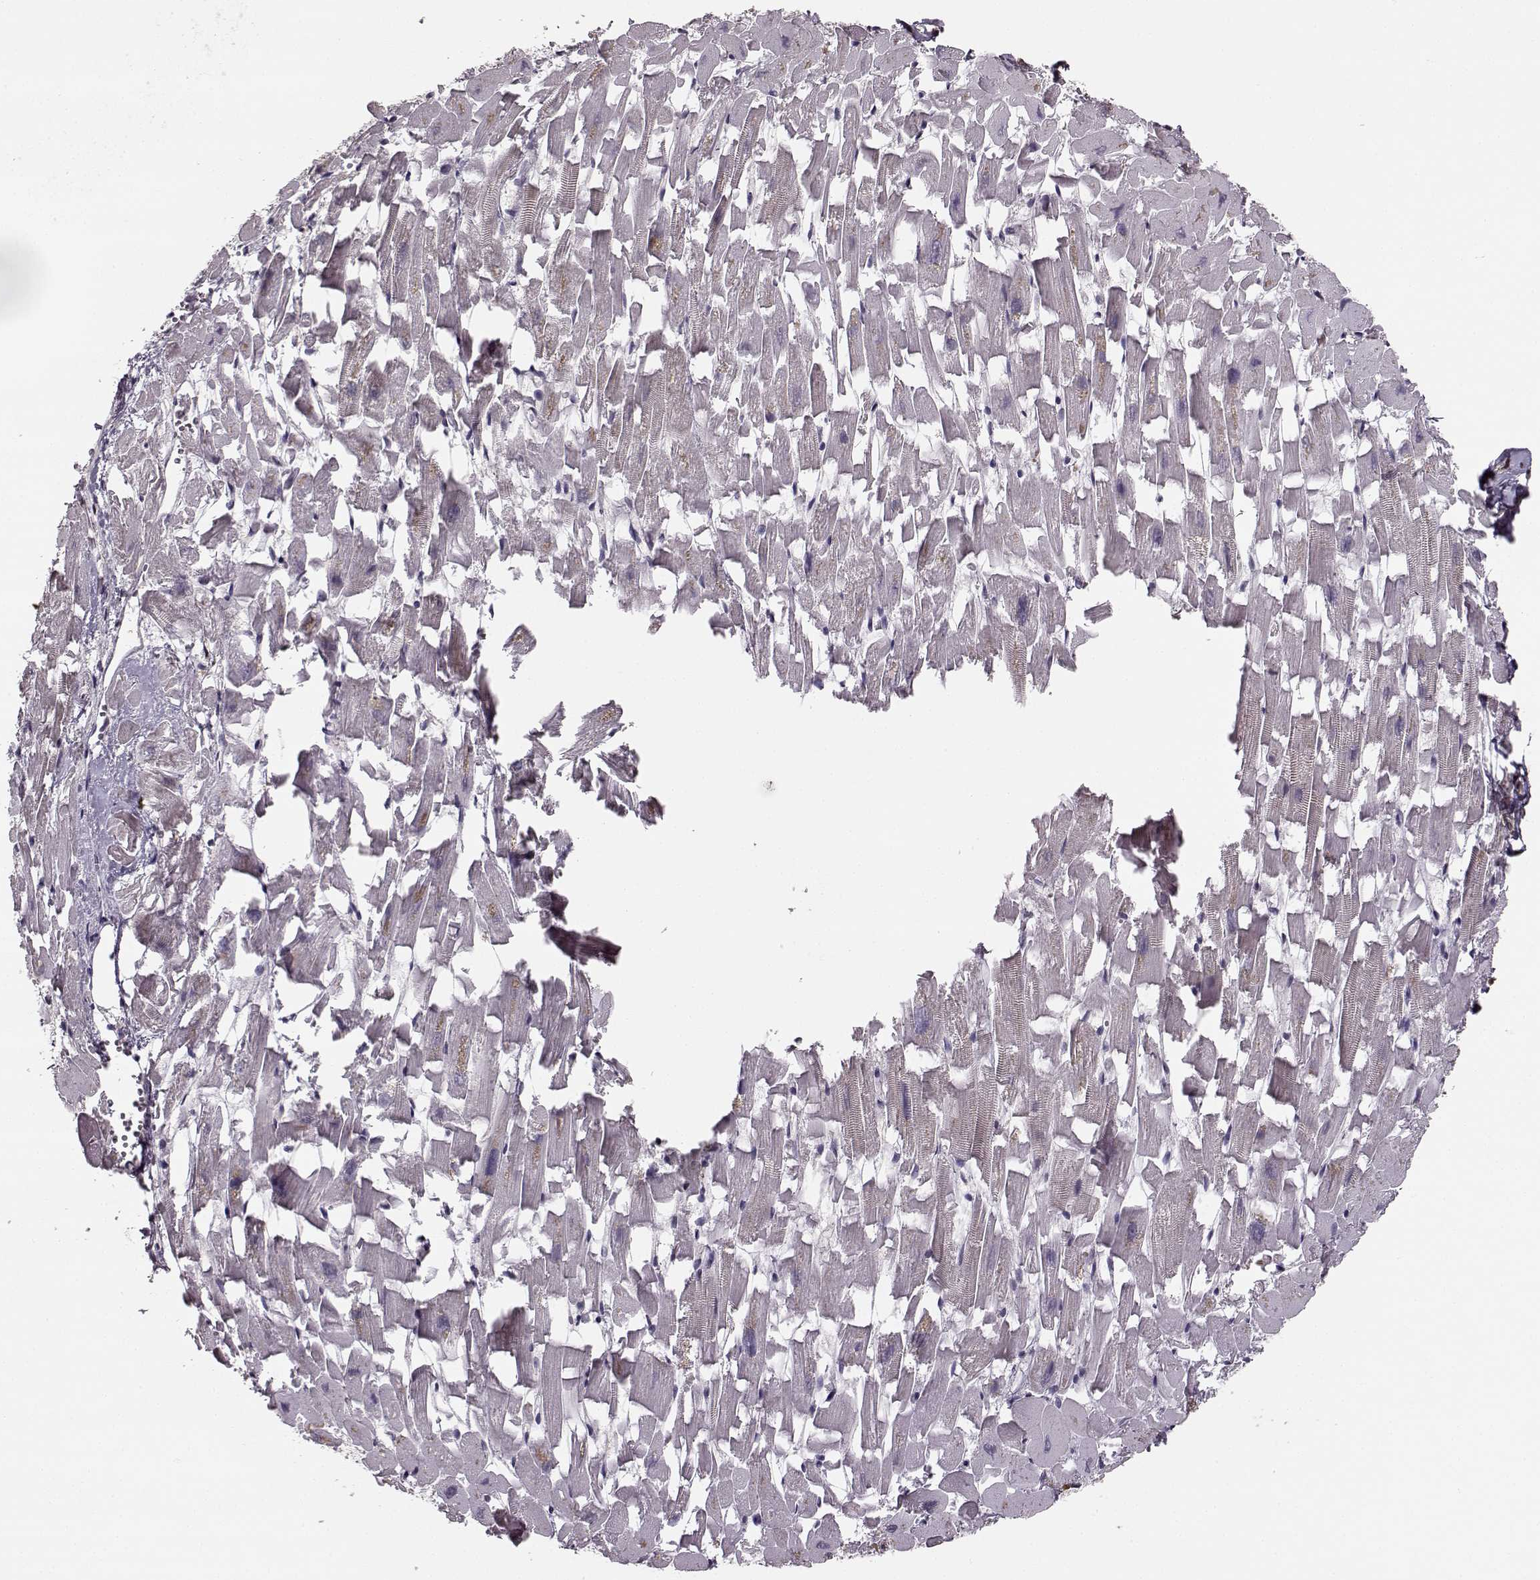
{"staining": {"intensity": "negative", "quantity": "none", "location": "none"}, "tissue": "heart muscle", "cell_type": "Cardiomyocytes", "image_type": "normal", "snomed": [{"axis": "morphology", "description": "Normal tissue, NOS"}, {"axis": "topography", "description": "Heart"}], "caption": "The IHC micrograph has no significant expression in cardiomyocytes of heart muscle. The staining was performed using DAB to visualize the protein expression in brown, while the nuclei were stained in blue with hematoxylin (Magnification: 20x).", "gene": "MFSD1", "patient": {"sex": "female", "age": 64}}